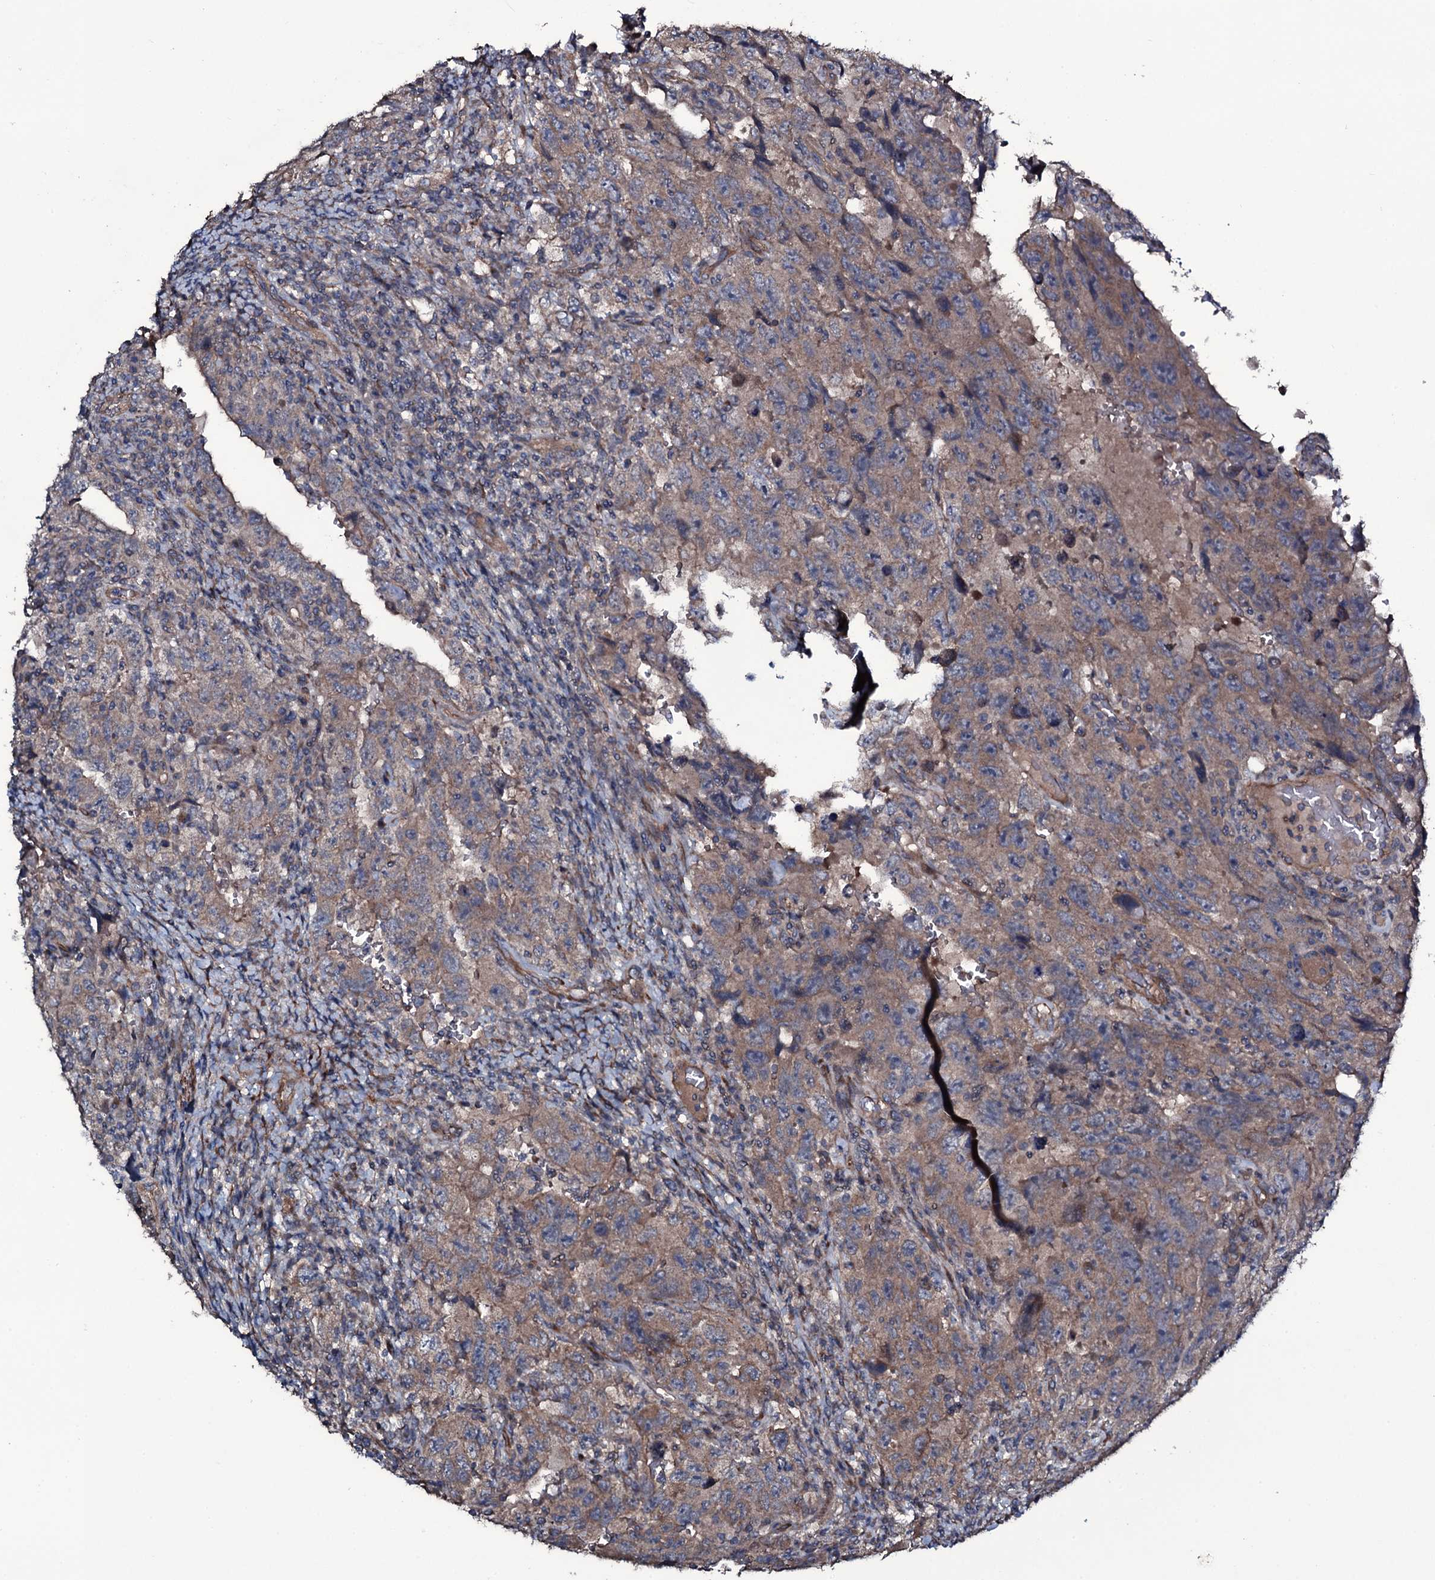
{"staining": {"intensity": "weak", "quantity": "25%-75%", "location": "cytoplasmic/membranous"}, "tissue": "testis cancer", "cell_type": "Tumor cells", "image_type": "cancer", "snomed": [{"axis": "morphology", "description": "Carcinoma, Embryonal, NOS"}, {"axis": "topography", "description": "Testis"}], "caption": "Tumor cells show low levels of weak cytoplasmic/membranous positivity in about 25%-75% of cells in testis embryonal carcinoma. Nuclei are stained in blue.", "gene": "WIPF3", "patient": {"sex": "male", "age": 26}}